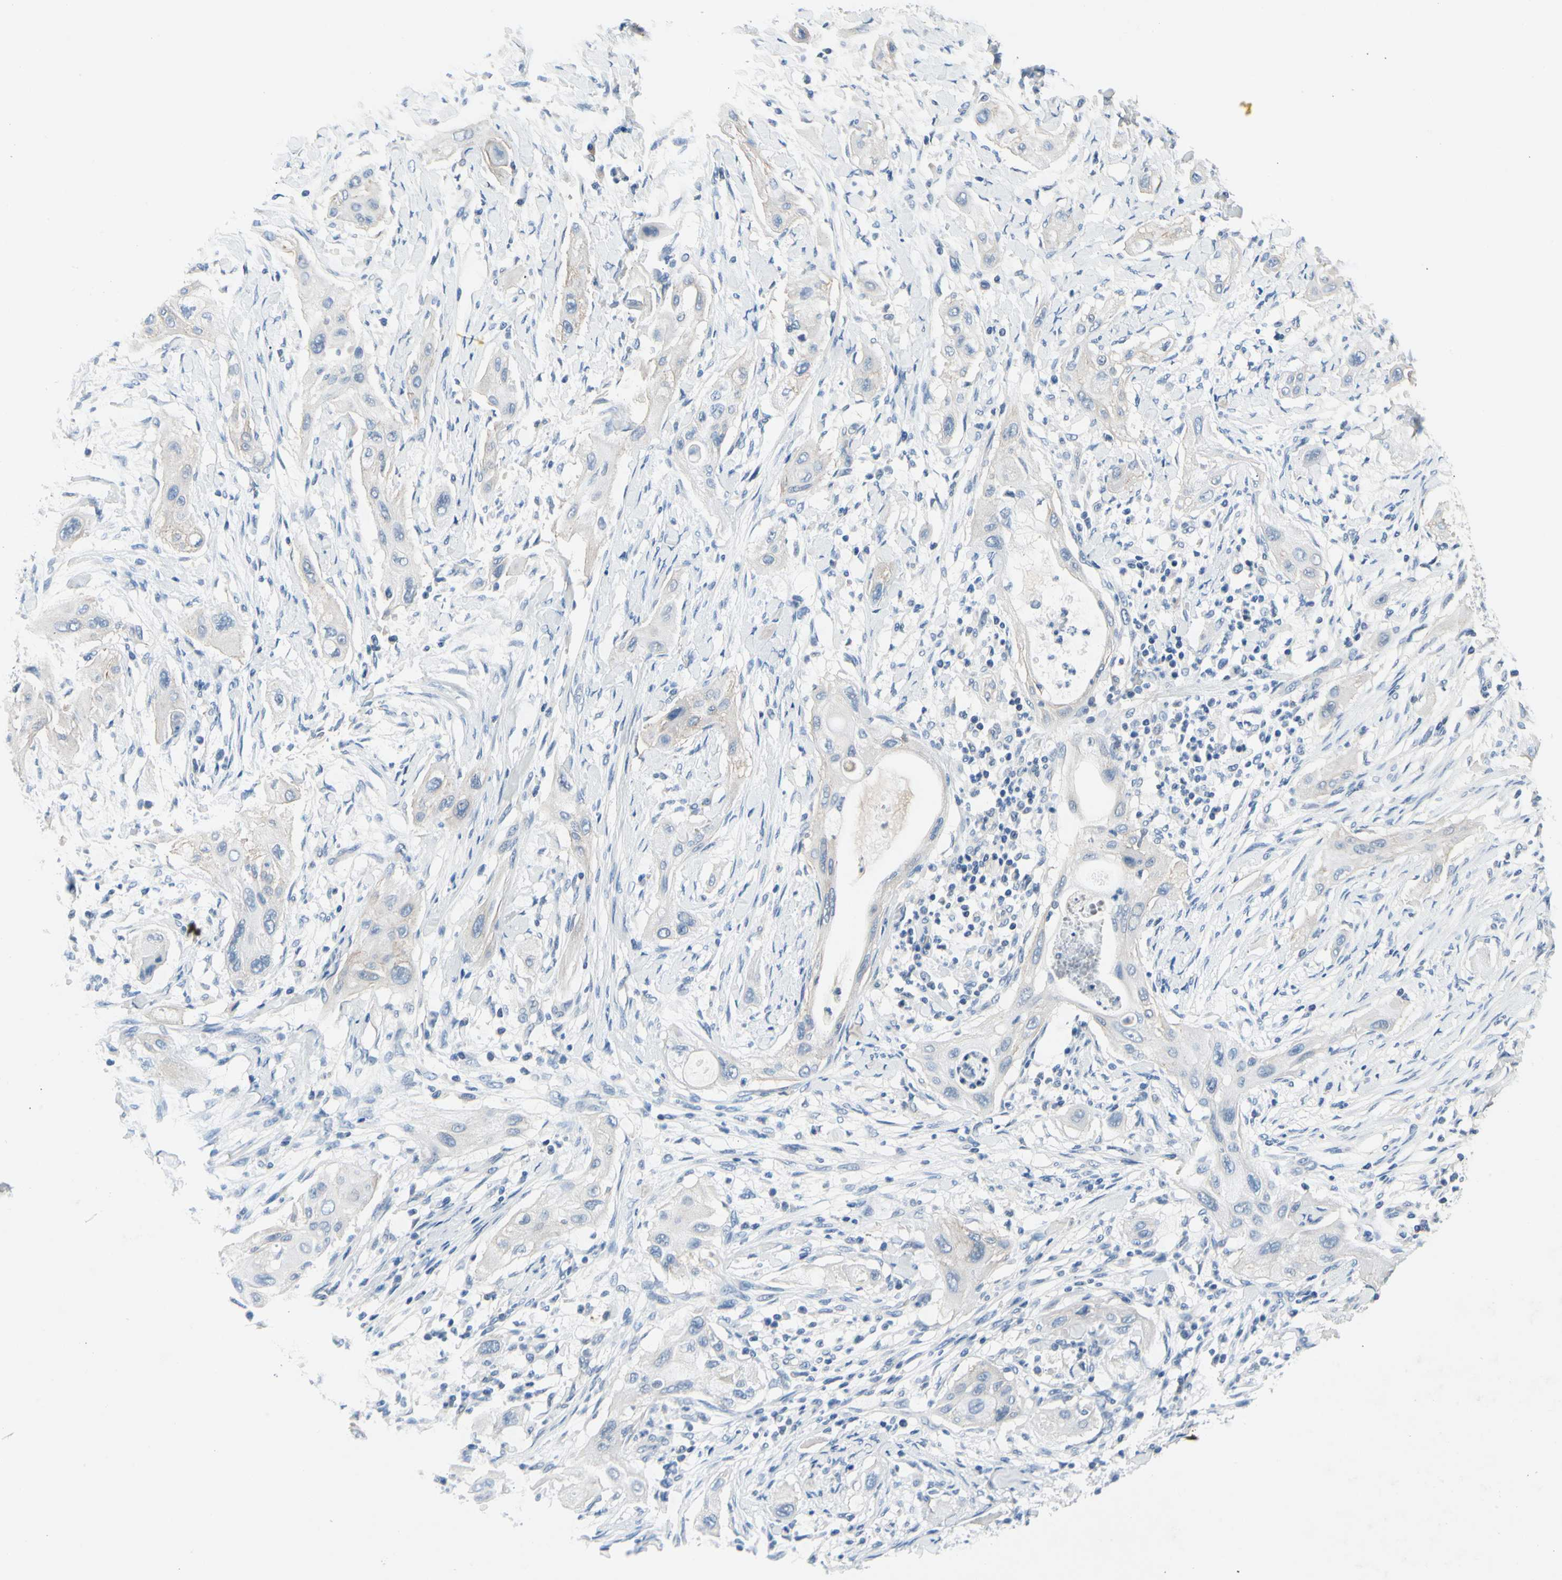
{"staining": {"intensity": "negative", "quantity": "none", "location": "none"}, "tissue": "lung cancer", "cell_type": "Tumor cells", "image_type": "cancer", "snomed": [{"axis": "morphology", "description": "Squamous cell carcinoma, NOS"}, {"axis": "topography", "description": "Lung"}], "caption": "This is an immunohistochemistry (IHC) image of human lung cancer (squamous cell carcinoma). There is no expression in tumor cells.", "gene": "CA14", "patient": {"sex": "female", "age": 47}}